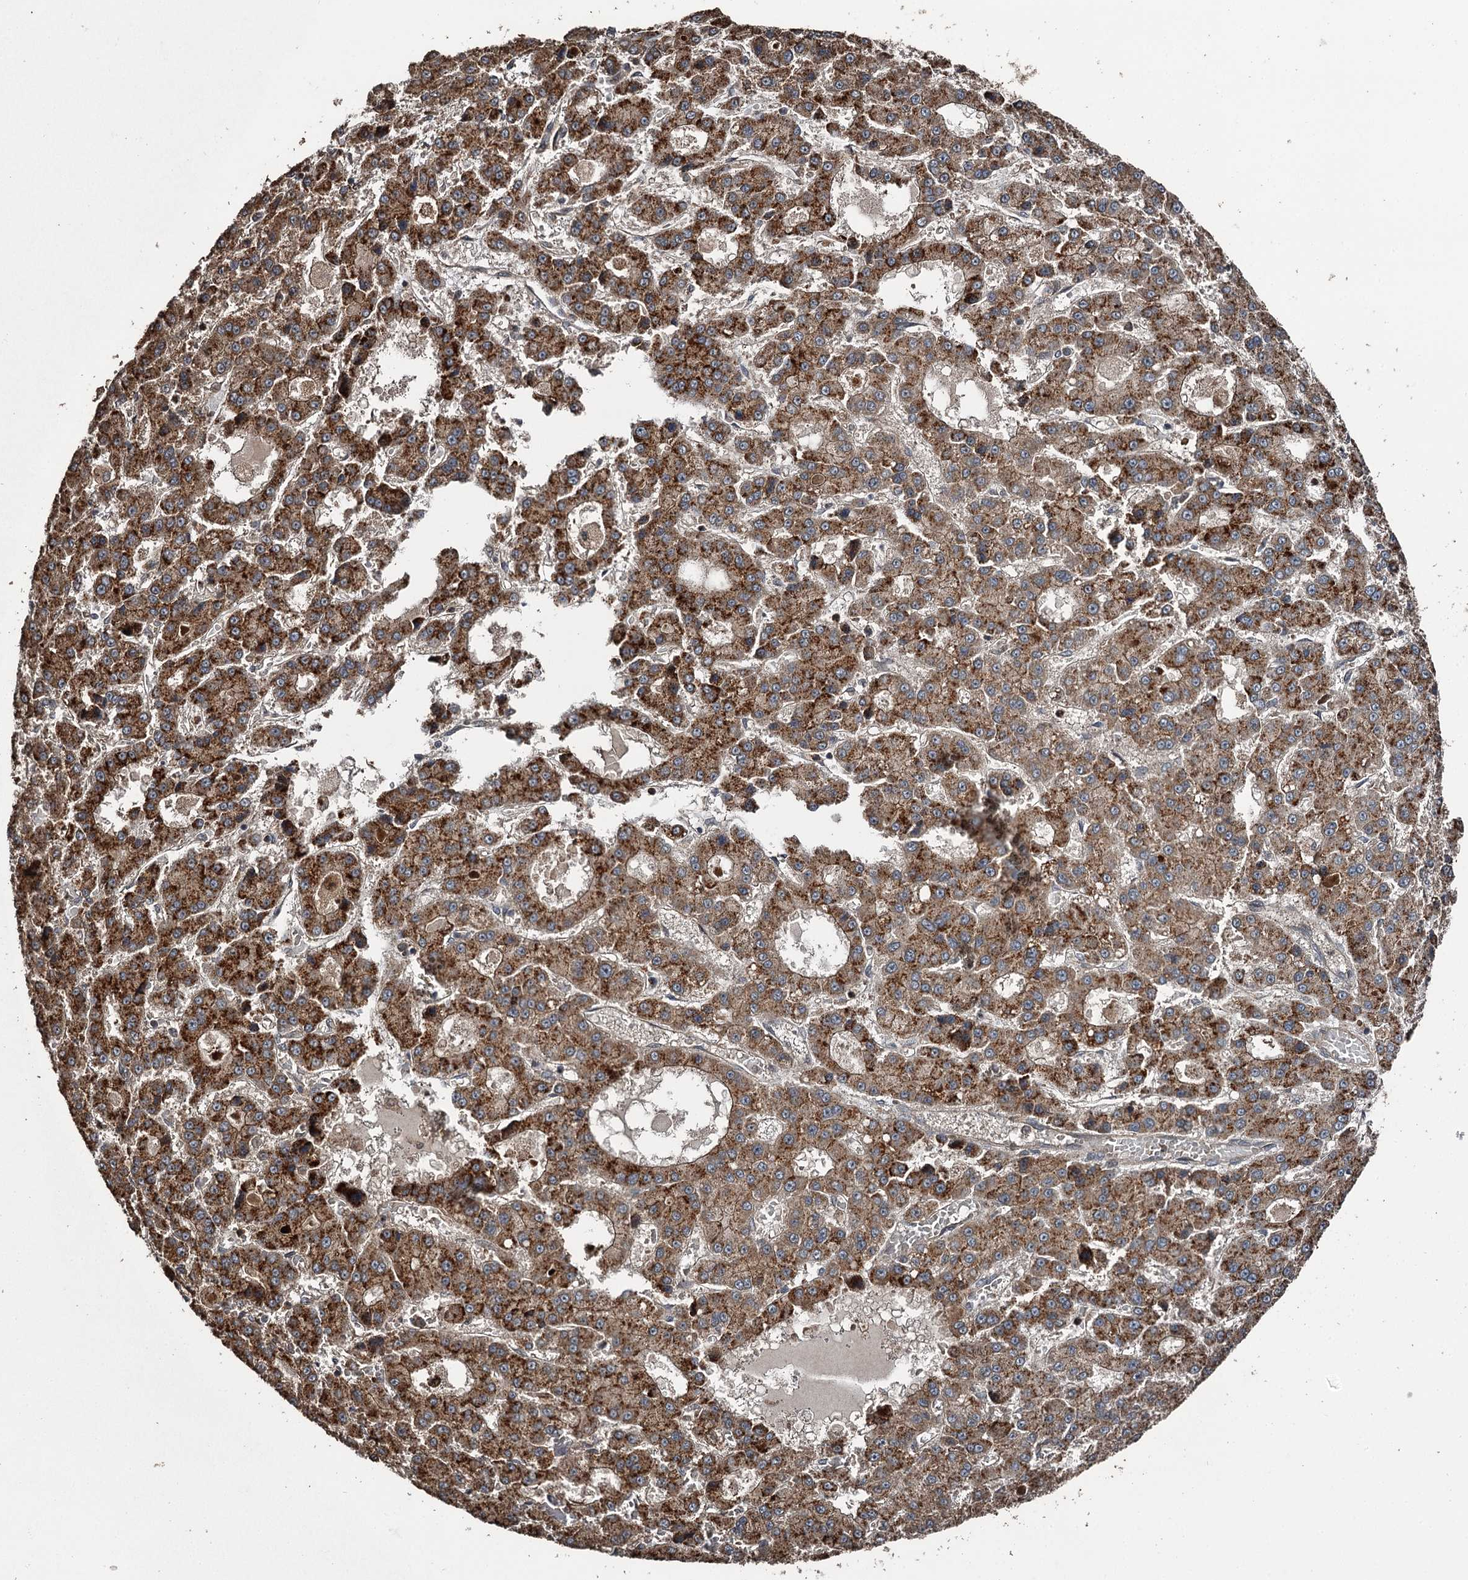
{"staining": {"intensity": "strong", "quantity": ">75%", "location": "cytoplasmic/membranous"}, "tissue": "liver cancer", "cell_type": "Tumor cells", "image_type": "cancer", "snomed": [{"axis": "morphology", "description": "Carcinoma, Hepatocellular, NOS"}, {"axis": "topography", "description": "Liver"}], "caption": "Immunohistochemical staining of liver cancer (hepatocellular carcinoma) exhibits high levels of strong cytoplasmic/membranous protein positivity in about >75% of tumor cells.", "gene": "RAB21", "patient": {"sex": "male", "age": 70}}